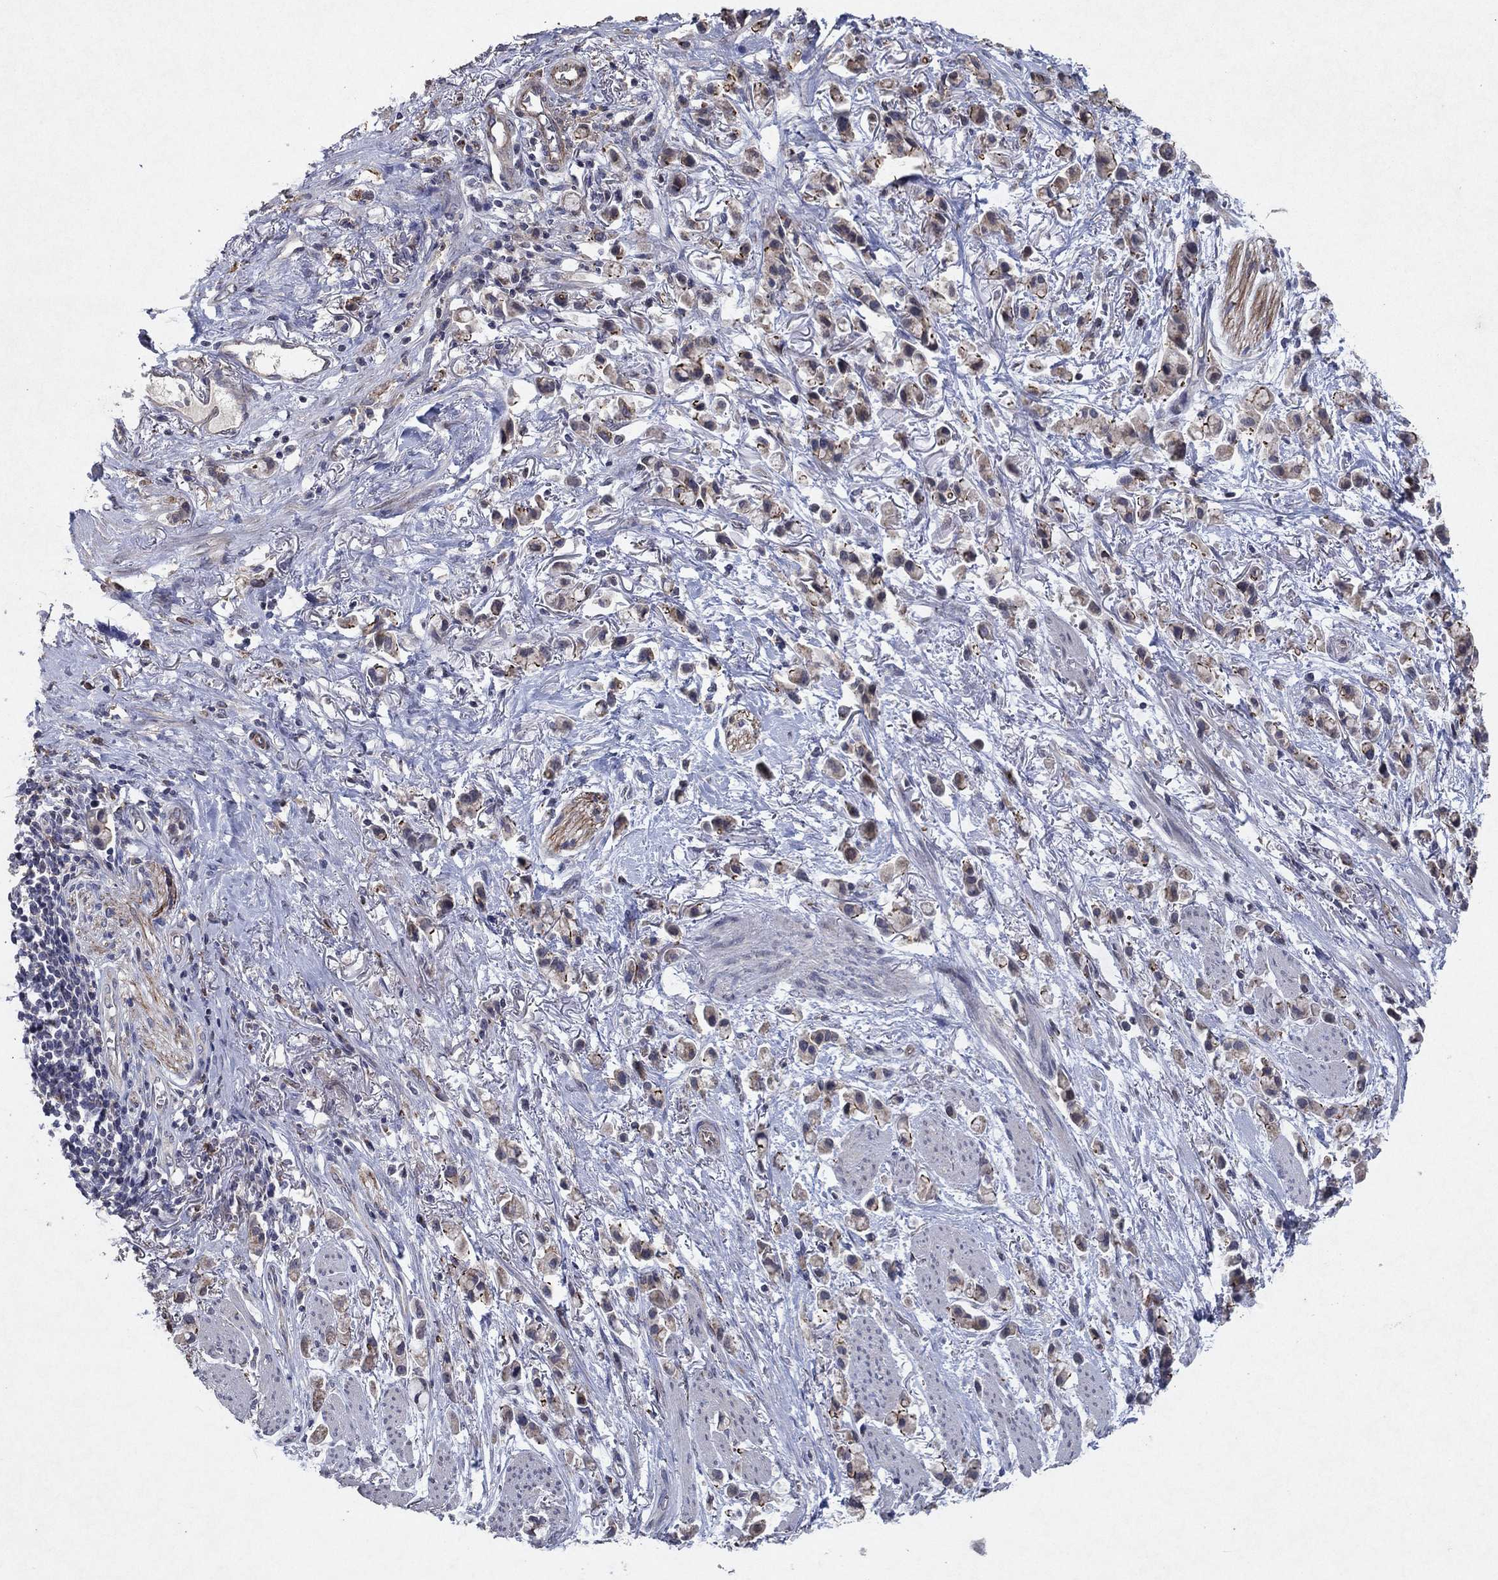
{"staining": {"intensity": "strong", "quantity": "<25%", "location": "cytoplasmic/membranous"}, "tissue": "stomach cancer", "cell_type": "Tumor cells", "image_type": "cancer", "snomed": [{"axis": "morphology", "description": "Adenocarcinoma, NOS"}, {"axis": "topography", "description": "Stomach"}], "caption": "Strong cytoplasmic/membranous expression for a protein is present in approximately <25% of tumor cells of stomach adenocarcinoma using IHC.", "gene": "FRG1", "patient": {"sex": "female", "age": 81}}